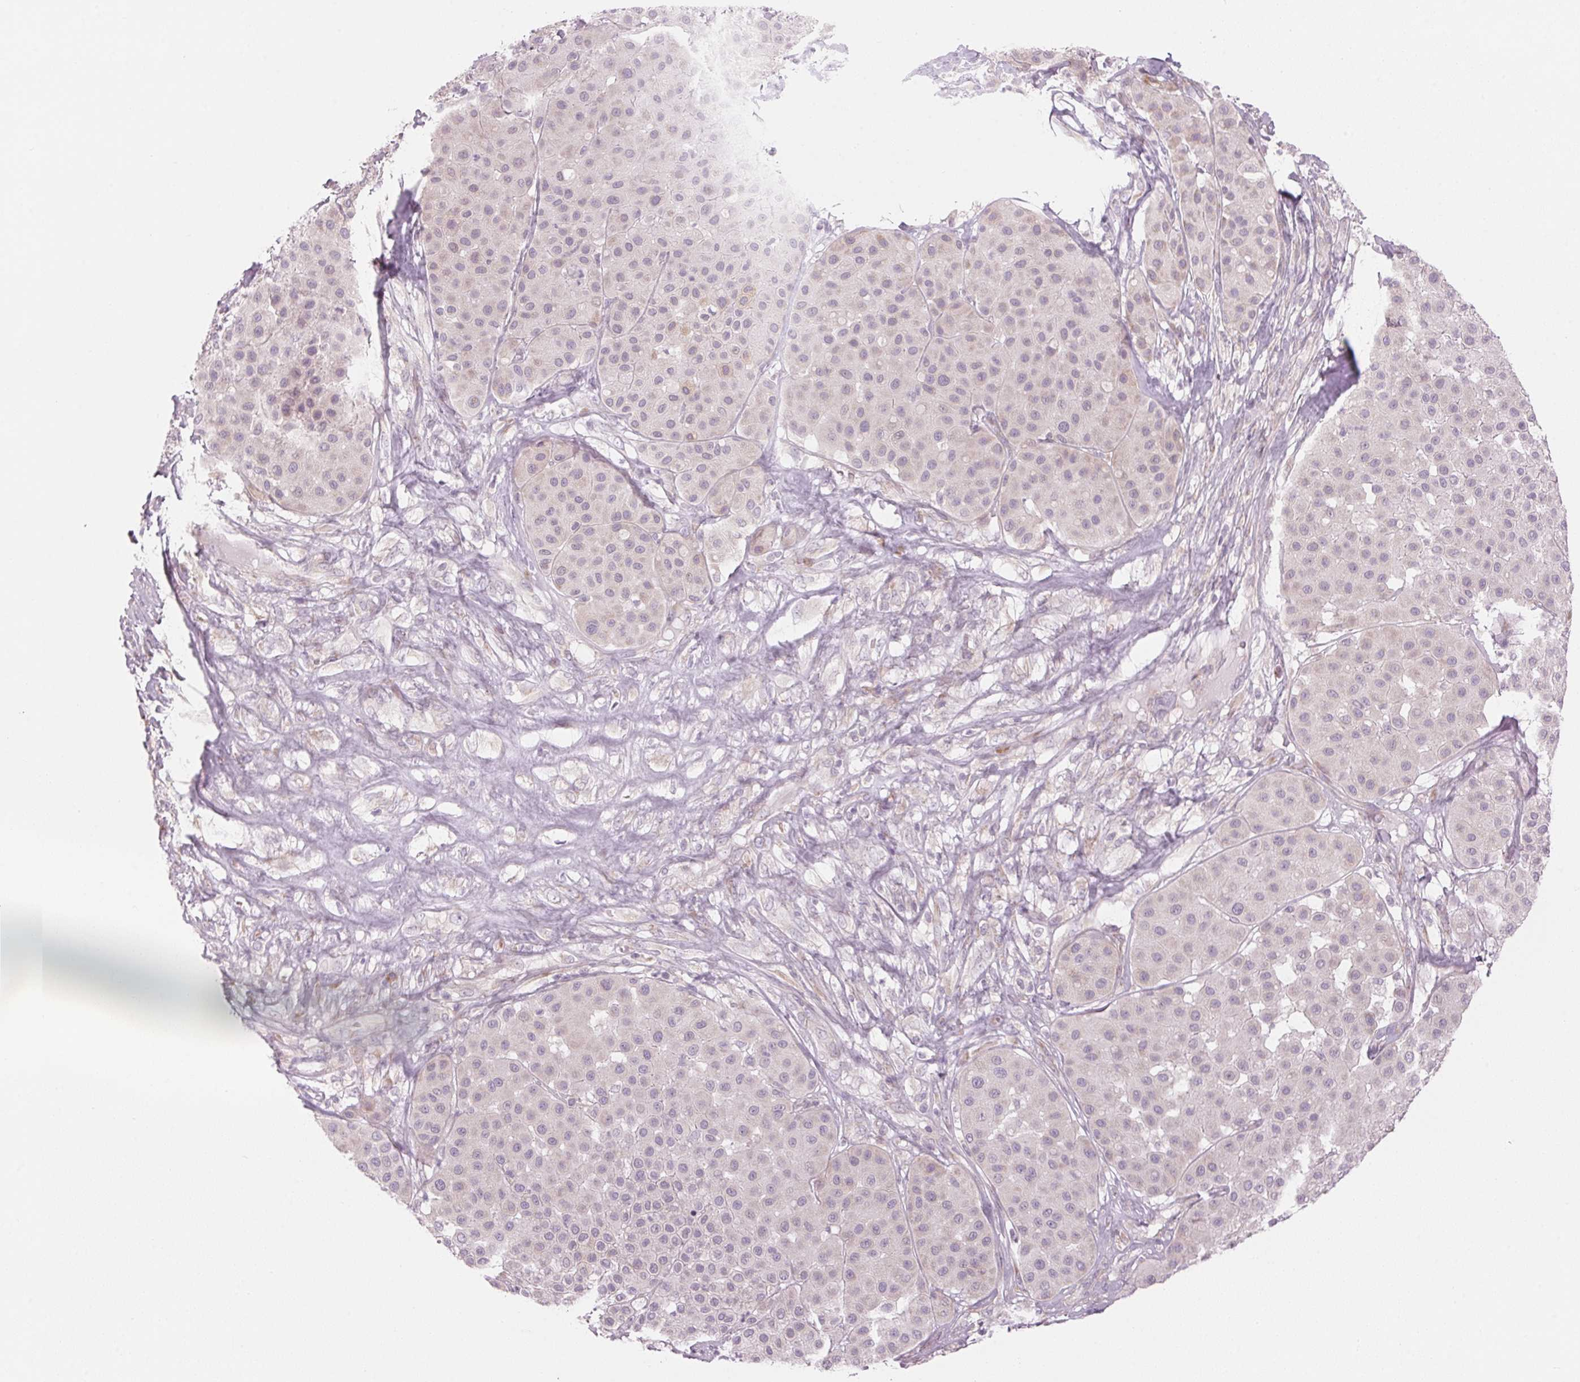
{"staining": {"intensity": "negative", "quantity": "none", "location": "none"}, "tissue": "melanoma", "cell_type": "Tumor cells", "image_type": "cancer", "snomed": [{"axis": "morphology", "description": "Malignant melanoma, Metastatic site"}, {"axis": "topography", "description": "Smooth muscle"}], "caption": "Immunohistochemistry of human melanoma shows no positivity in tumor cells.", "gene": "GNMT", "patient": {"sex": "male", "age": 41}}